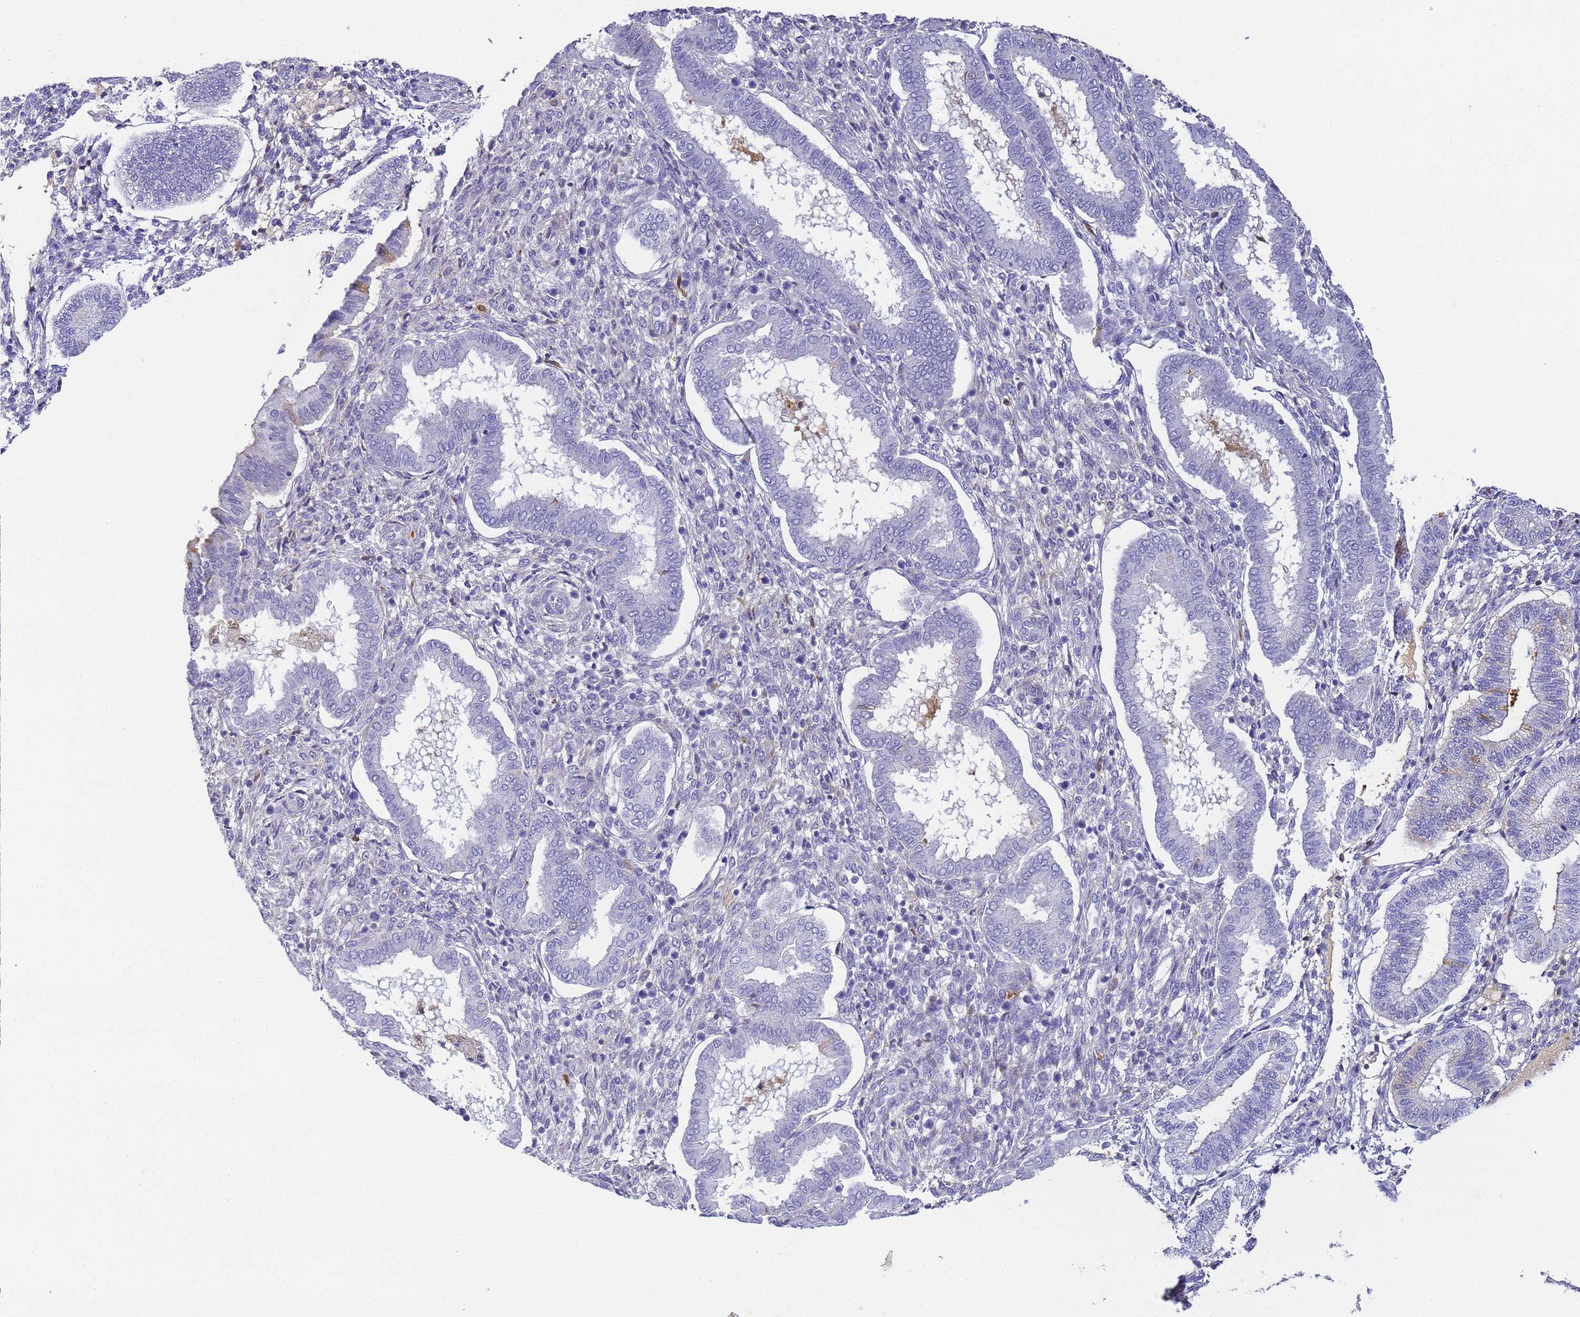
{"staining": {"intensity": "negative", "quantity": "none", "location": "none"}, "tissue": "endometrium", "cell_type": "Cells in endometrial stroma", "image_type": "normal", "snomed": [{"axis": "morphology", "description": "Normal tissue, NOS"}, {"axis": "topography", "description": "Endometrium"}], "caption": "The photomicrograph reveals no staining of cells in endometrial stroma in benign endometrium.", "gene": "CFHR1", "patient": {"sex": "female", "age": 24}}